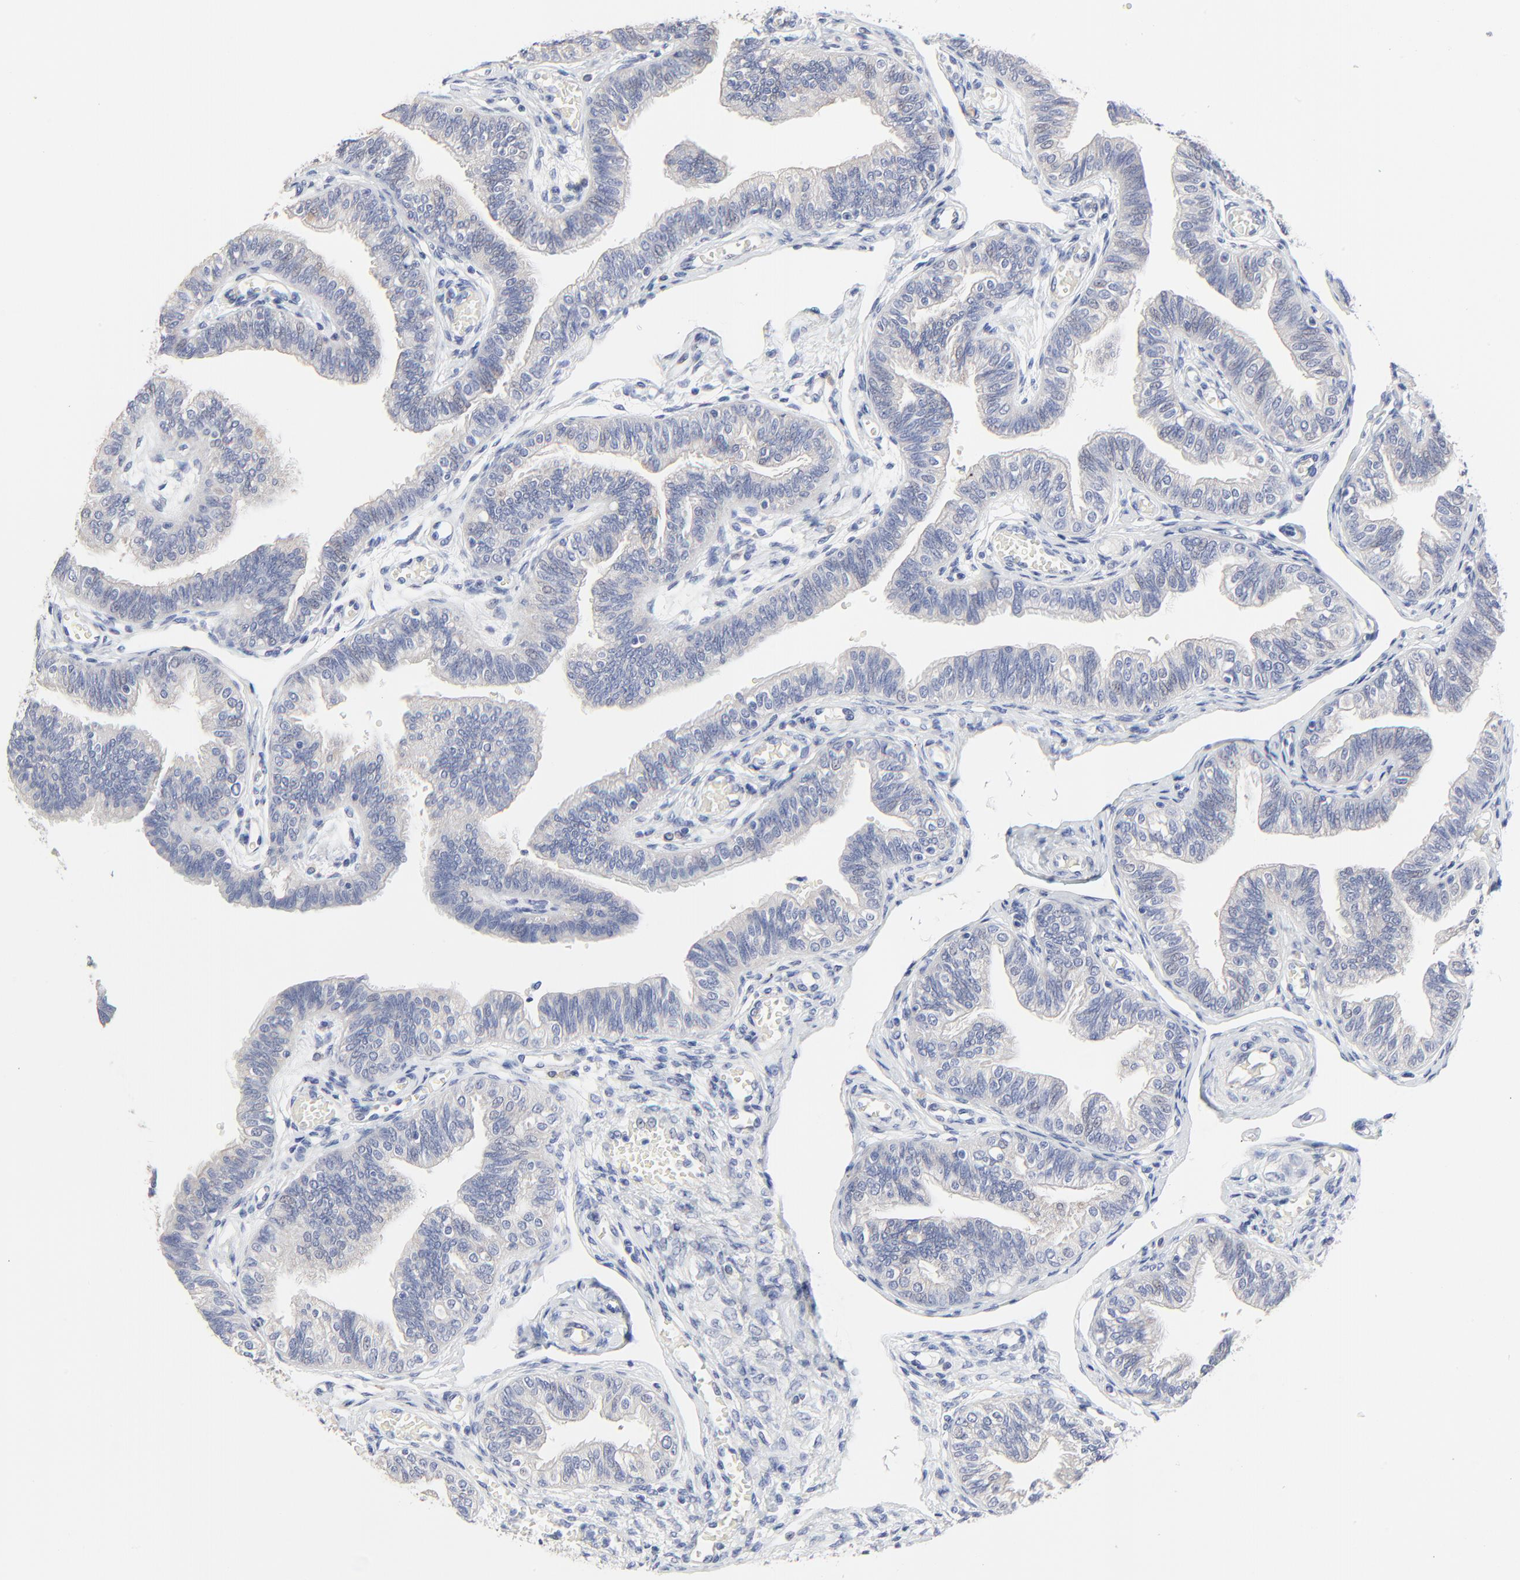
{"staining": {"intensity": "negative", "quantity": "none", "location": "none"}, "tissue": "fallopian tube", "cell_type": "Glandular cells", "image_type": "normal", "snomed": [{"axis": "morphology", "description": "Normal tissue, NOS"}, {"axis": "morphology", "description": "Dermoid, NOS"}, {"axis": "topography", "description": "Fallopian tube"}], "caption": "DAB immunohistochemical staining of unremarkable human fallopian tube demonstrates no significant positivity in glandular cells. Nuclei are stained in blue.", "gene": "DHRSX", "patient": {"sex": "female", "age": 33}}